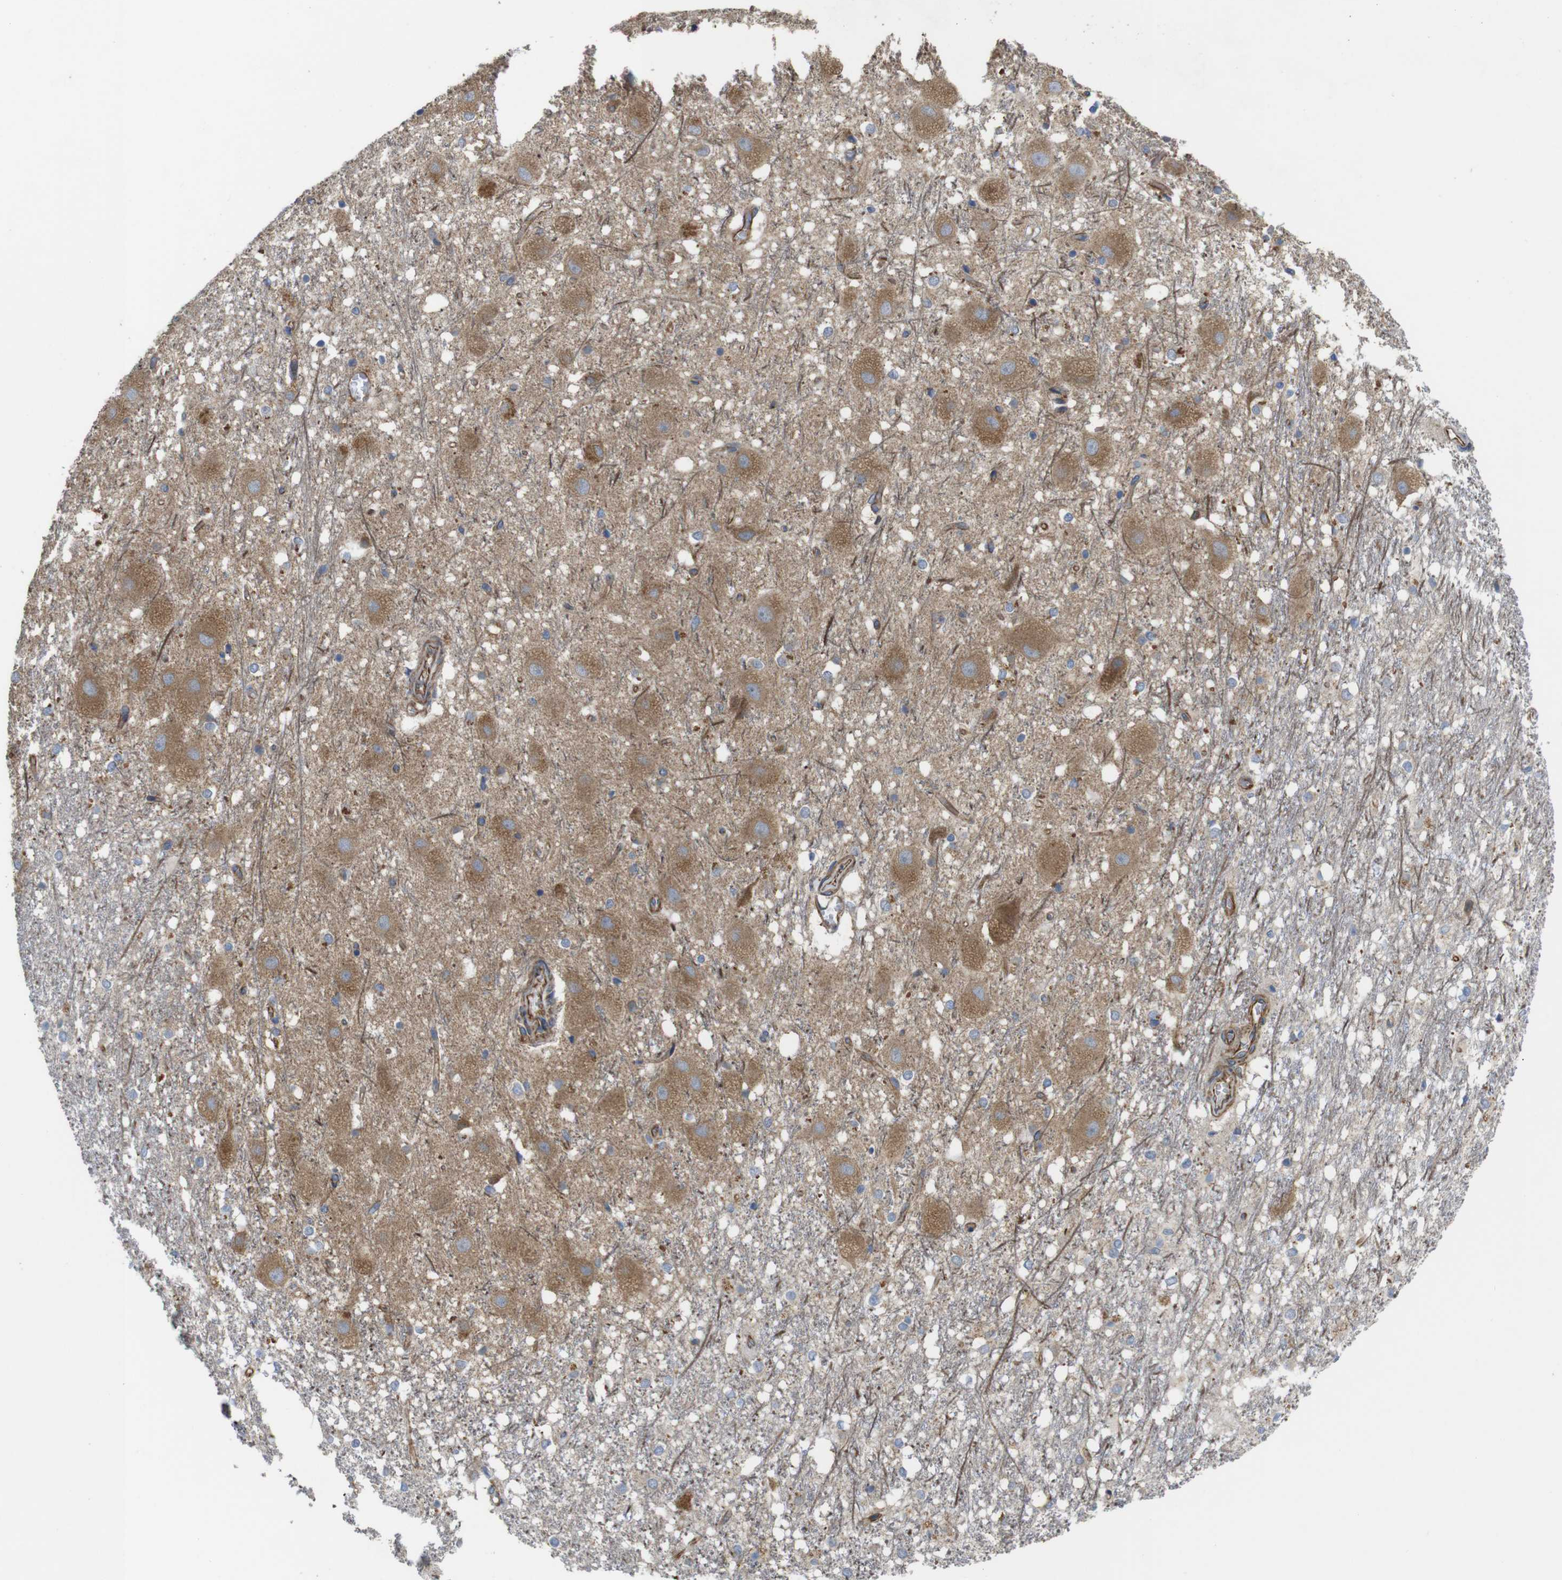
{"staining": {"intensity": "moderate", "quantity": "25%-75%", "location": "cytoplasmic/membranous"}, "tissue": "hippocampus", "cell_type": "Glial cells", "image_type": "normal", "snomed": [{"axis": "morphology", "description": "Normal tissue, NOS"}, {"axis": "topography", "description": "Hippocampus"}], "caption": "Immunohistochemical staining of normal hippocampus reveals moderate cytoplasmic/membranous protein positivity in approximately 25%-75% of glial cells.", "gene": "POMK", "patient": {"sex": "female", "age": 19}}